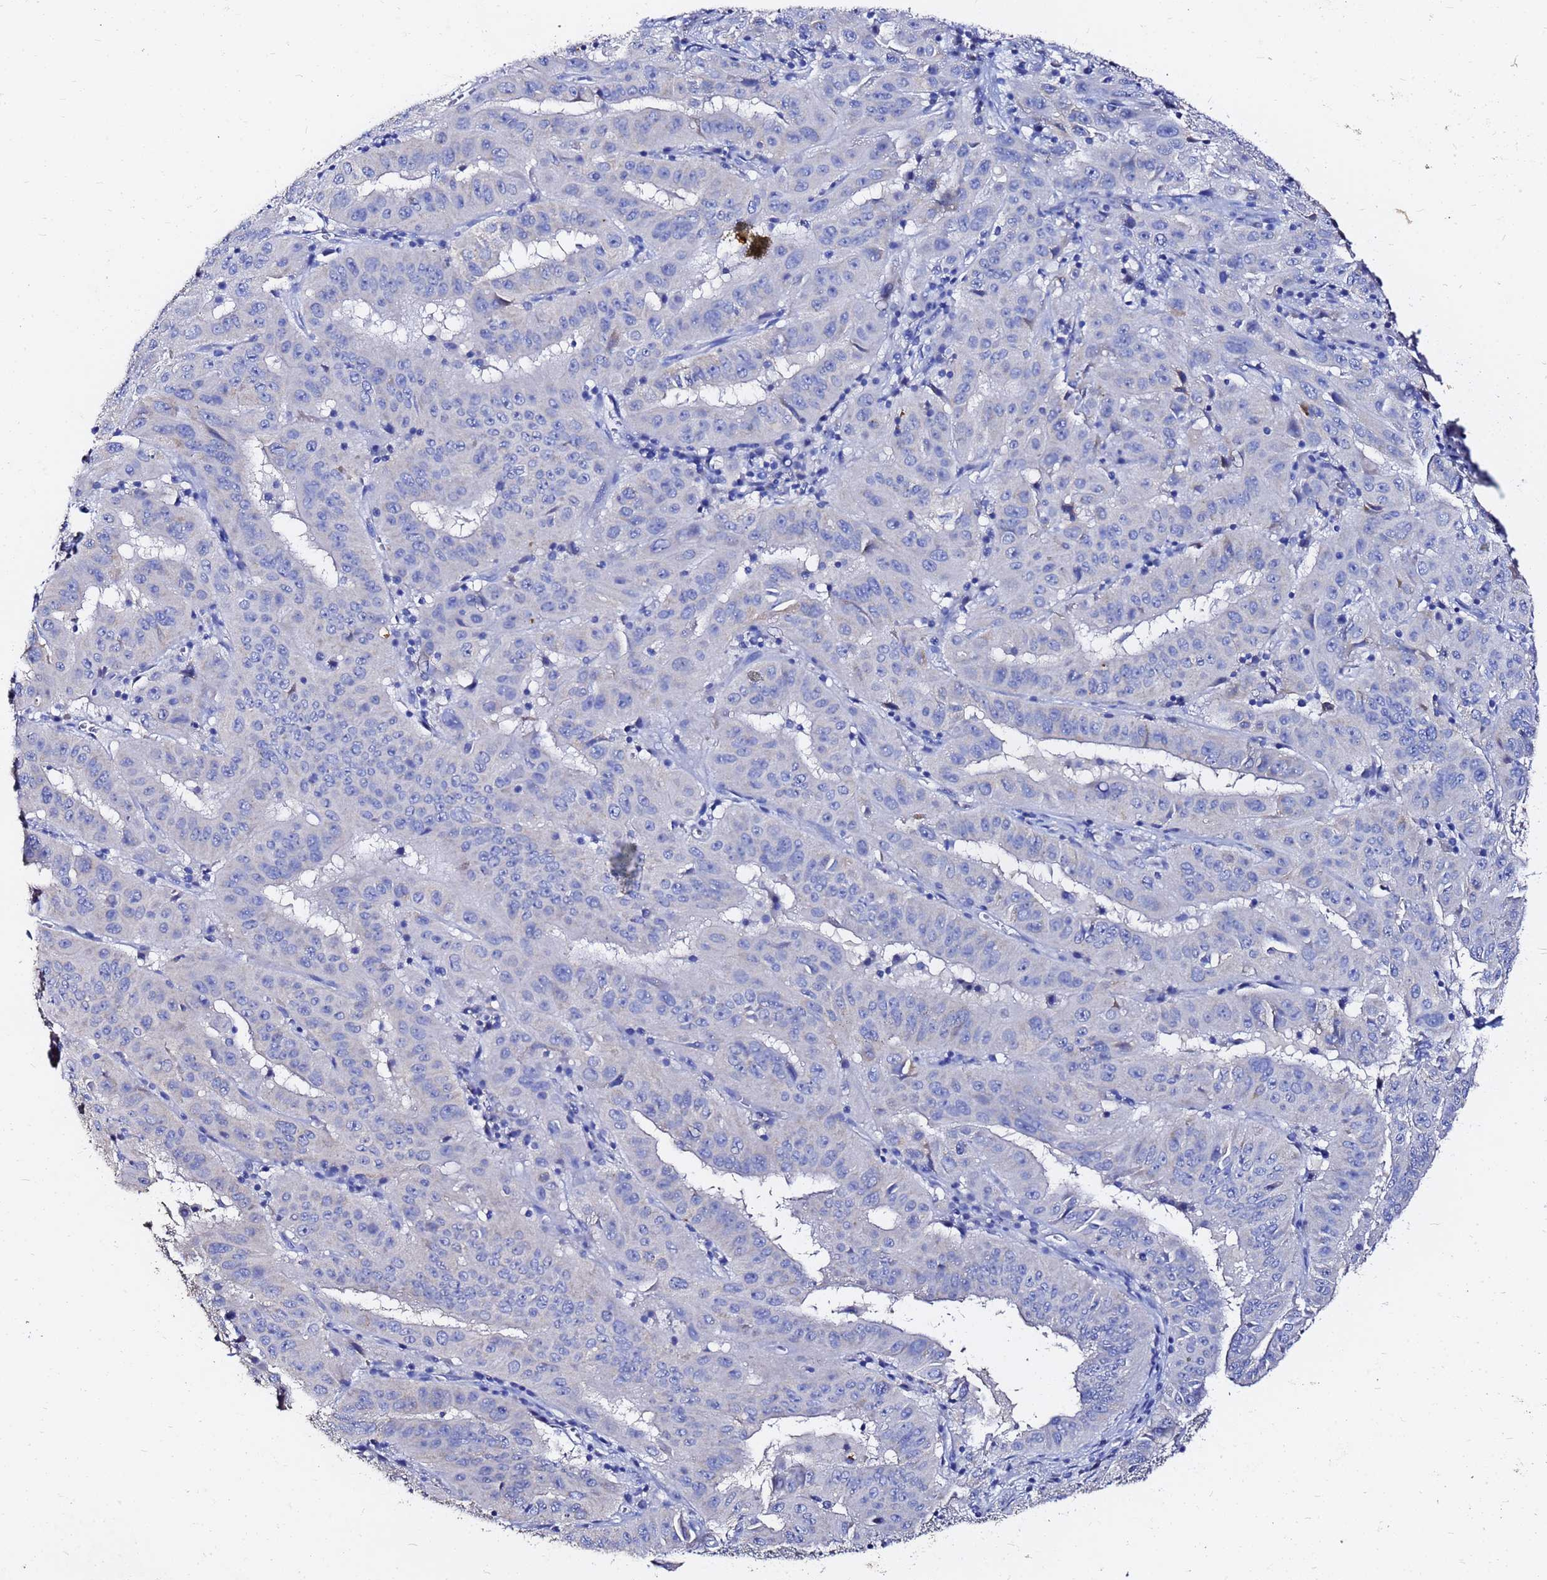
{"staining": {"intensity": "negative", "quantity": "none", "location": "none"}, "tissue": "pancreatic cancer", "cell_type": "Tumor cells", "image_type": "cancer", "snomed": [{"axis": "morphology", "description": "Adenocarcinoma, NOS"}, {"axis": "topography", "description": "Pancreas"}], "caption": "A histopathology image of adenocarcinoma (pancreatic) stained for a protein reveals no brown staining in tumor cells.", "gene": "FAM183A", "patient": {"sex": "male", "age": 63}}